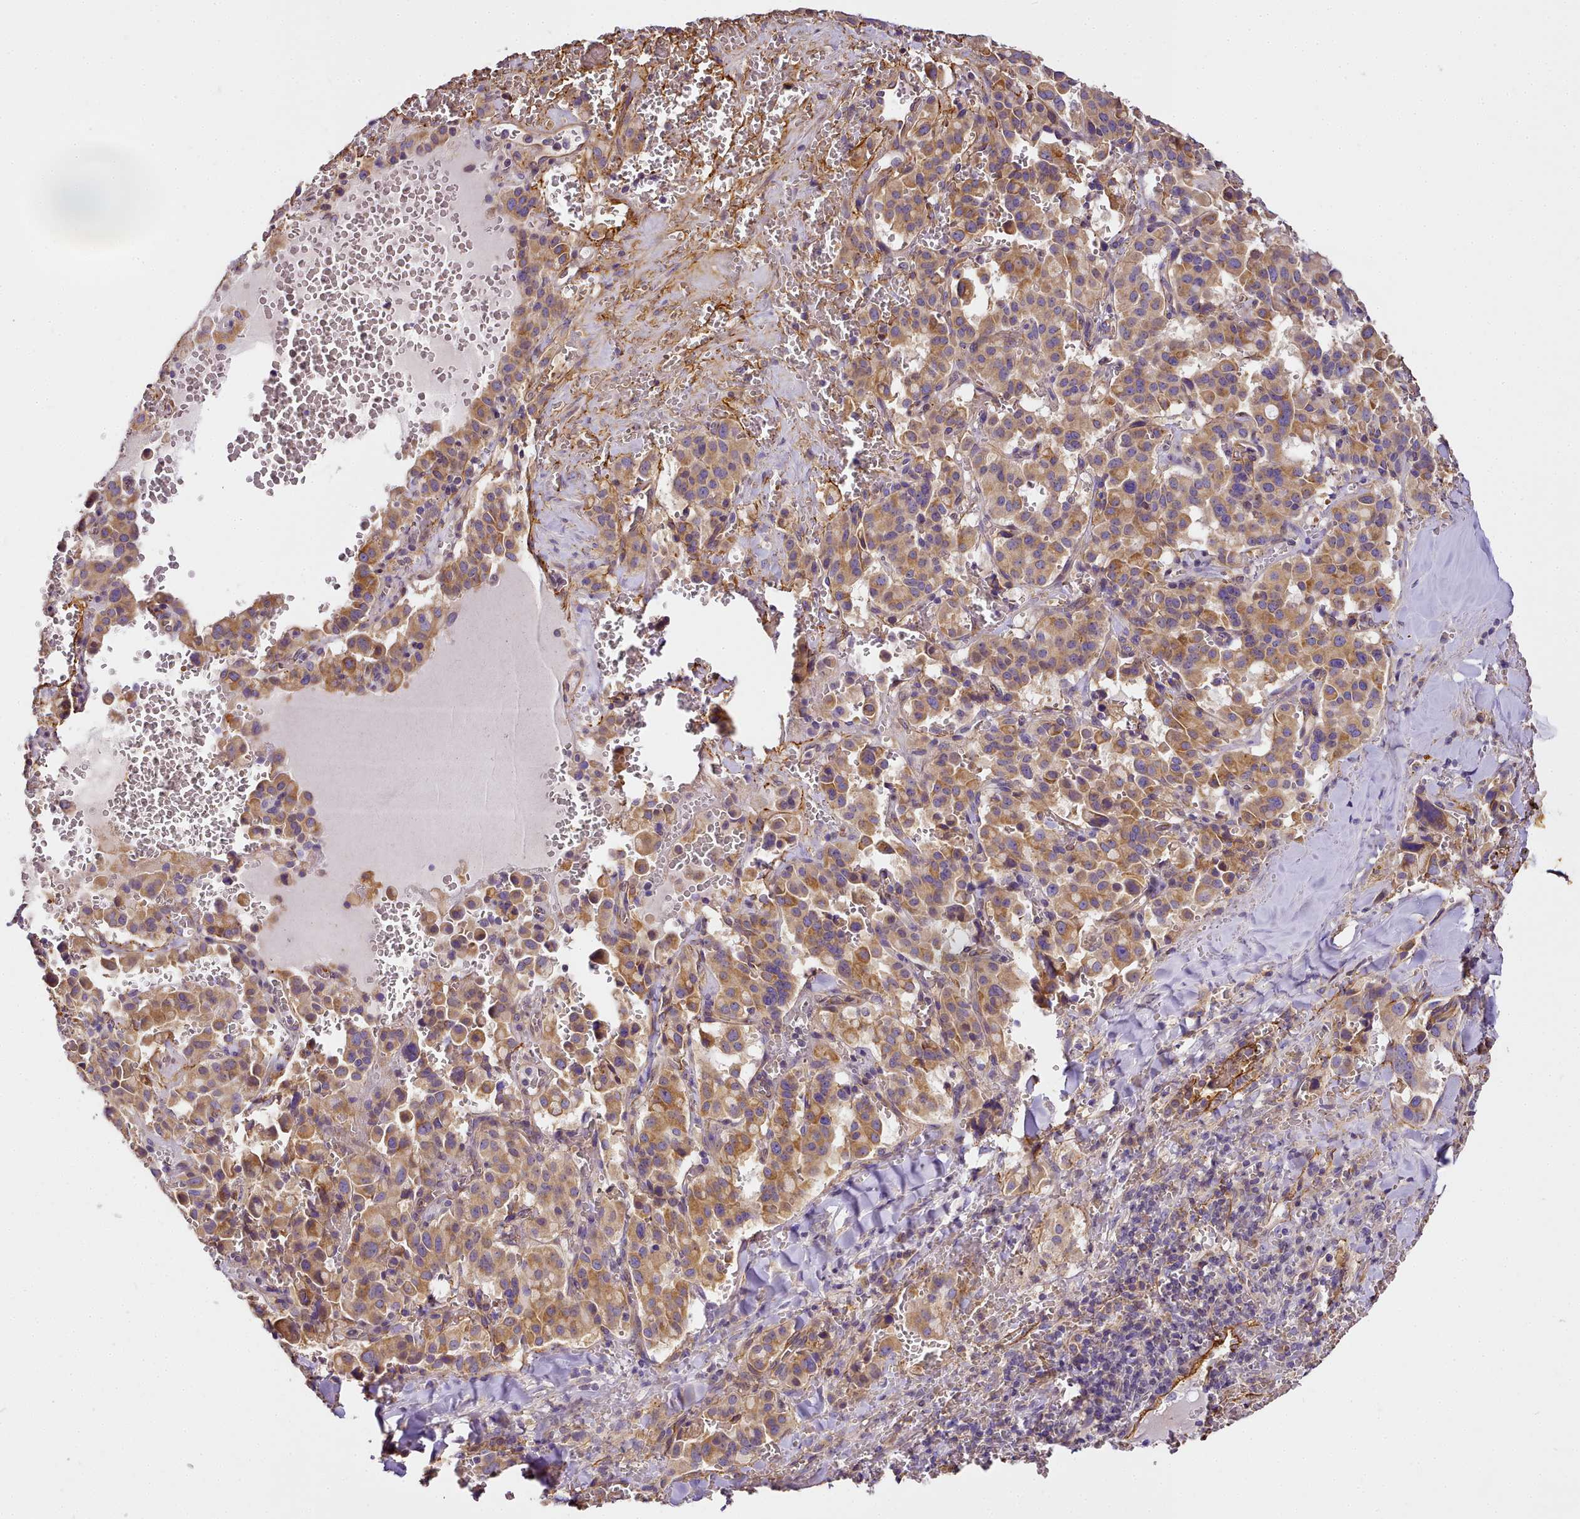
{"staining": {"intensity": "moderate", "quantity": ">75%", "location": "cytoplasmic/membranous"}, "tissue": "pancreatic cancer", "cell_type": "Tumor cells", "image_type": "cancer", "snomed": [{"axis": "morphology", "description": "Adenocarcinoma, NOS"}, {"axis": "topography", "description": "Pancreas"}], "caption": "Pancreatic cancer tissue shows moderate cytoplasmic/membranous positivity in about >75% of tumor cells, visualized by immunohistochemistry.", "gene": "NBPF1", "patient": {"sex": "male", "age": 65}}